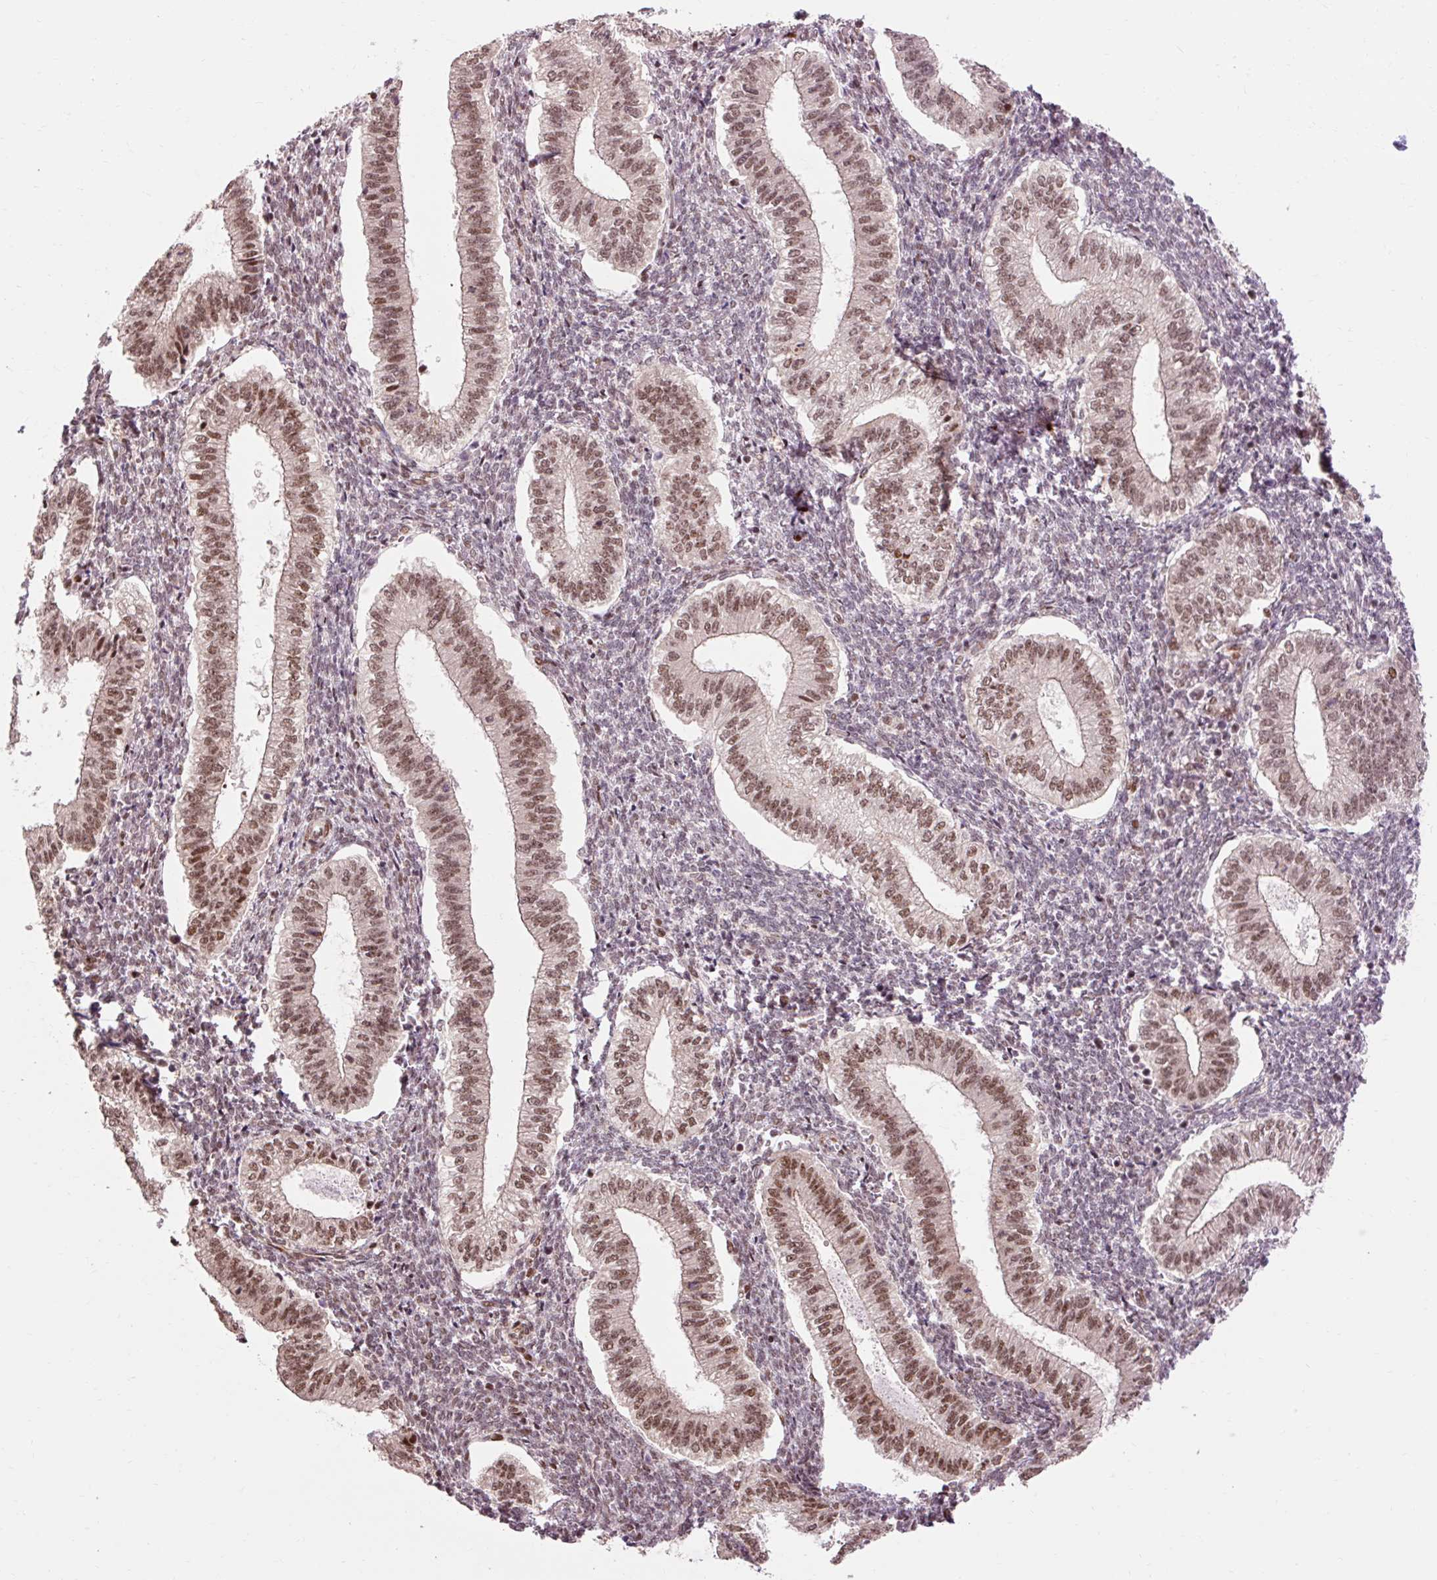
{"staining": {"intensity": "strong", "quantity": "25%-75%", "location": "nuclear"}, "tissue": "endometrium", "cell_type": "Cells in endometrial stroma", "image_type": "normal", "snomed": [{"axis": "morphology", "description": "Normal tissue, NOS"}, {"axis": "topography", "description": "Endometrium"}], "caption": "There is high levels of strong nuclear positivity in cells in endometrial stroma of benign endometrium, as demonstrated by immunohistochemical staining (brown color).", "gene": "MECOM", "patient": {"sex": "female", "age": 25}}